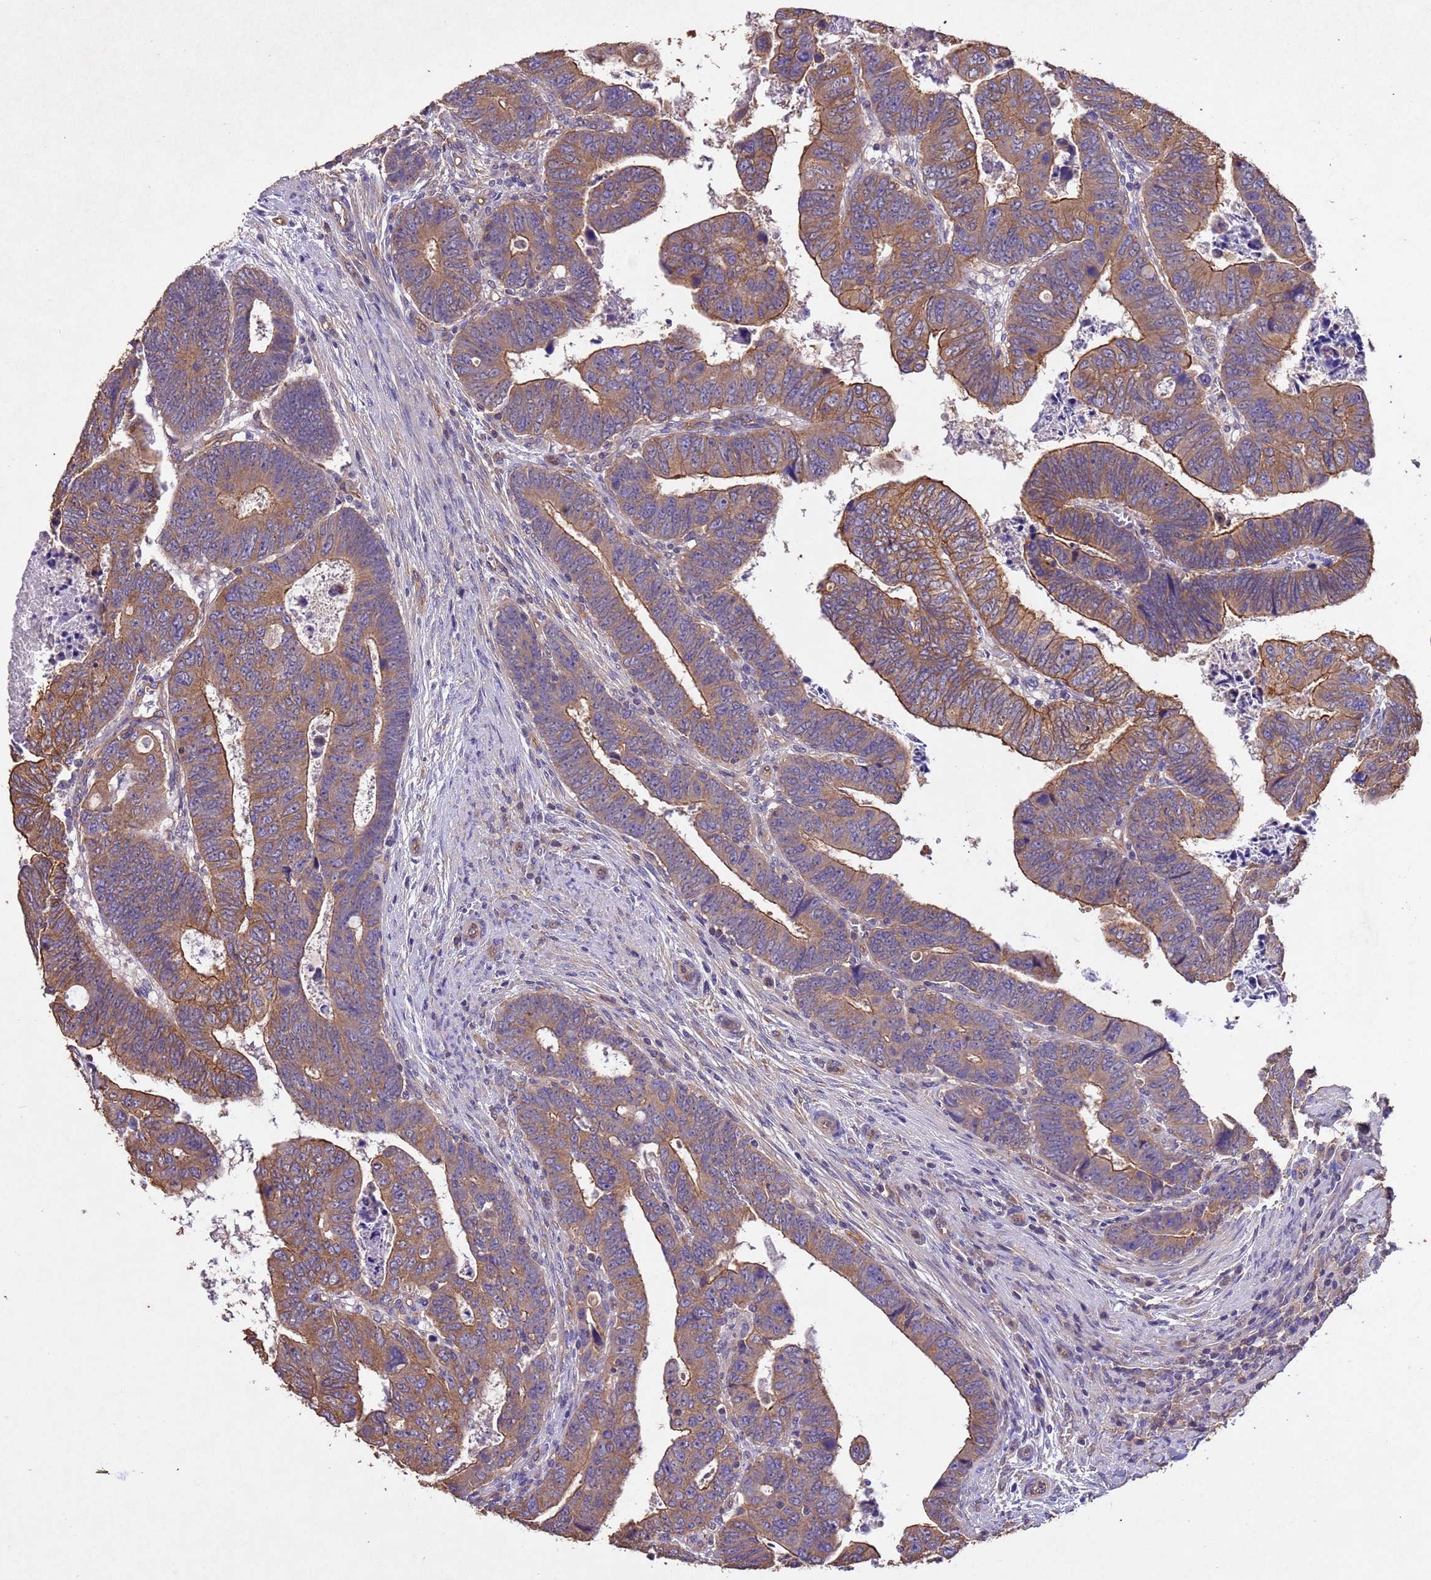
{"staining": {"intensity": "moderate", "quantity": ">75%", "location": "cytoplasmic/membranous"}, "tissue": "colorectal cancer", "cell_type": "Tumor cells", "image_type": "cancer", "snomed": [{"axis": "morphology", "description": "Normal tissue, NOS"}, {"axis": "morphology", "description": "Adenocarcinoma, NOS"}, {"axis": "topography", "description": "Rectum"}], "caption": "Colorectal cancer (adenocarcinoma) stained with a brown dye reveals moderate cytoplasmic/membranous positive staining in approximately >75% of tumor cells.", "gene": "MTX3", "patient": {"sex": "female", "age": 65}}